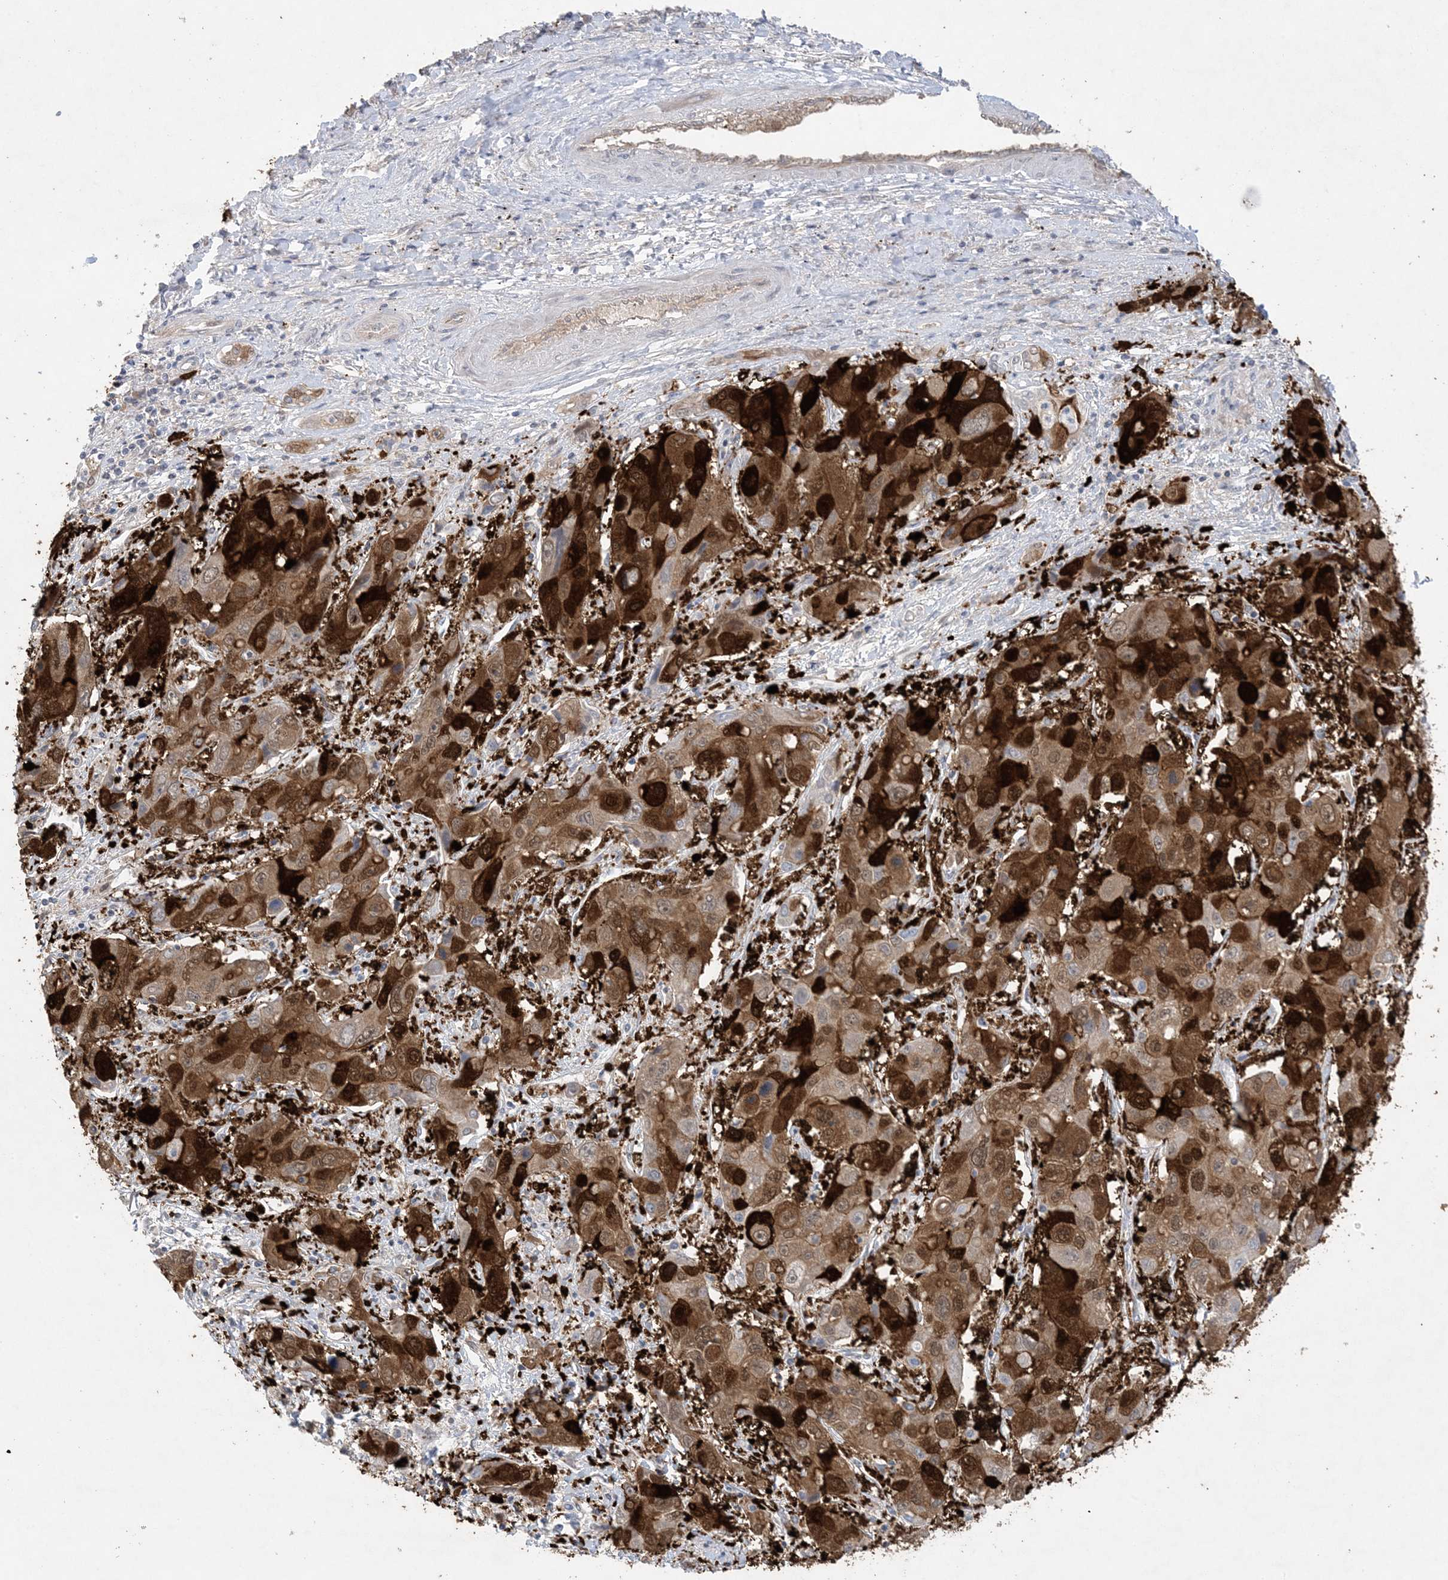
{"staining": {"intensity": "strong", "quantity": ">75%", "location": "cytoplasmic/membranous,nuclear"}, "tissue": "liver cancer", "cell_type": "Tumor cells", "image_type": "cancer", "snomed": [{"axis": "morphology", "description": "Cholangiocarcinoma"}, {"axis": "topography", "description": "Liver"}], "caption": "High-magnification brightfield microscopy of liver cancer stained with DAB (3,3'-diaminobenzidine) (brown) and counterstained with hematoxylin (blue). tumor cells exhibit strong cytoplasmic/membranous and nuclear staining is present in about>75% of cells.", "gene": "HMGCS1", "patient": {"sex": "male", "age": 67}}